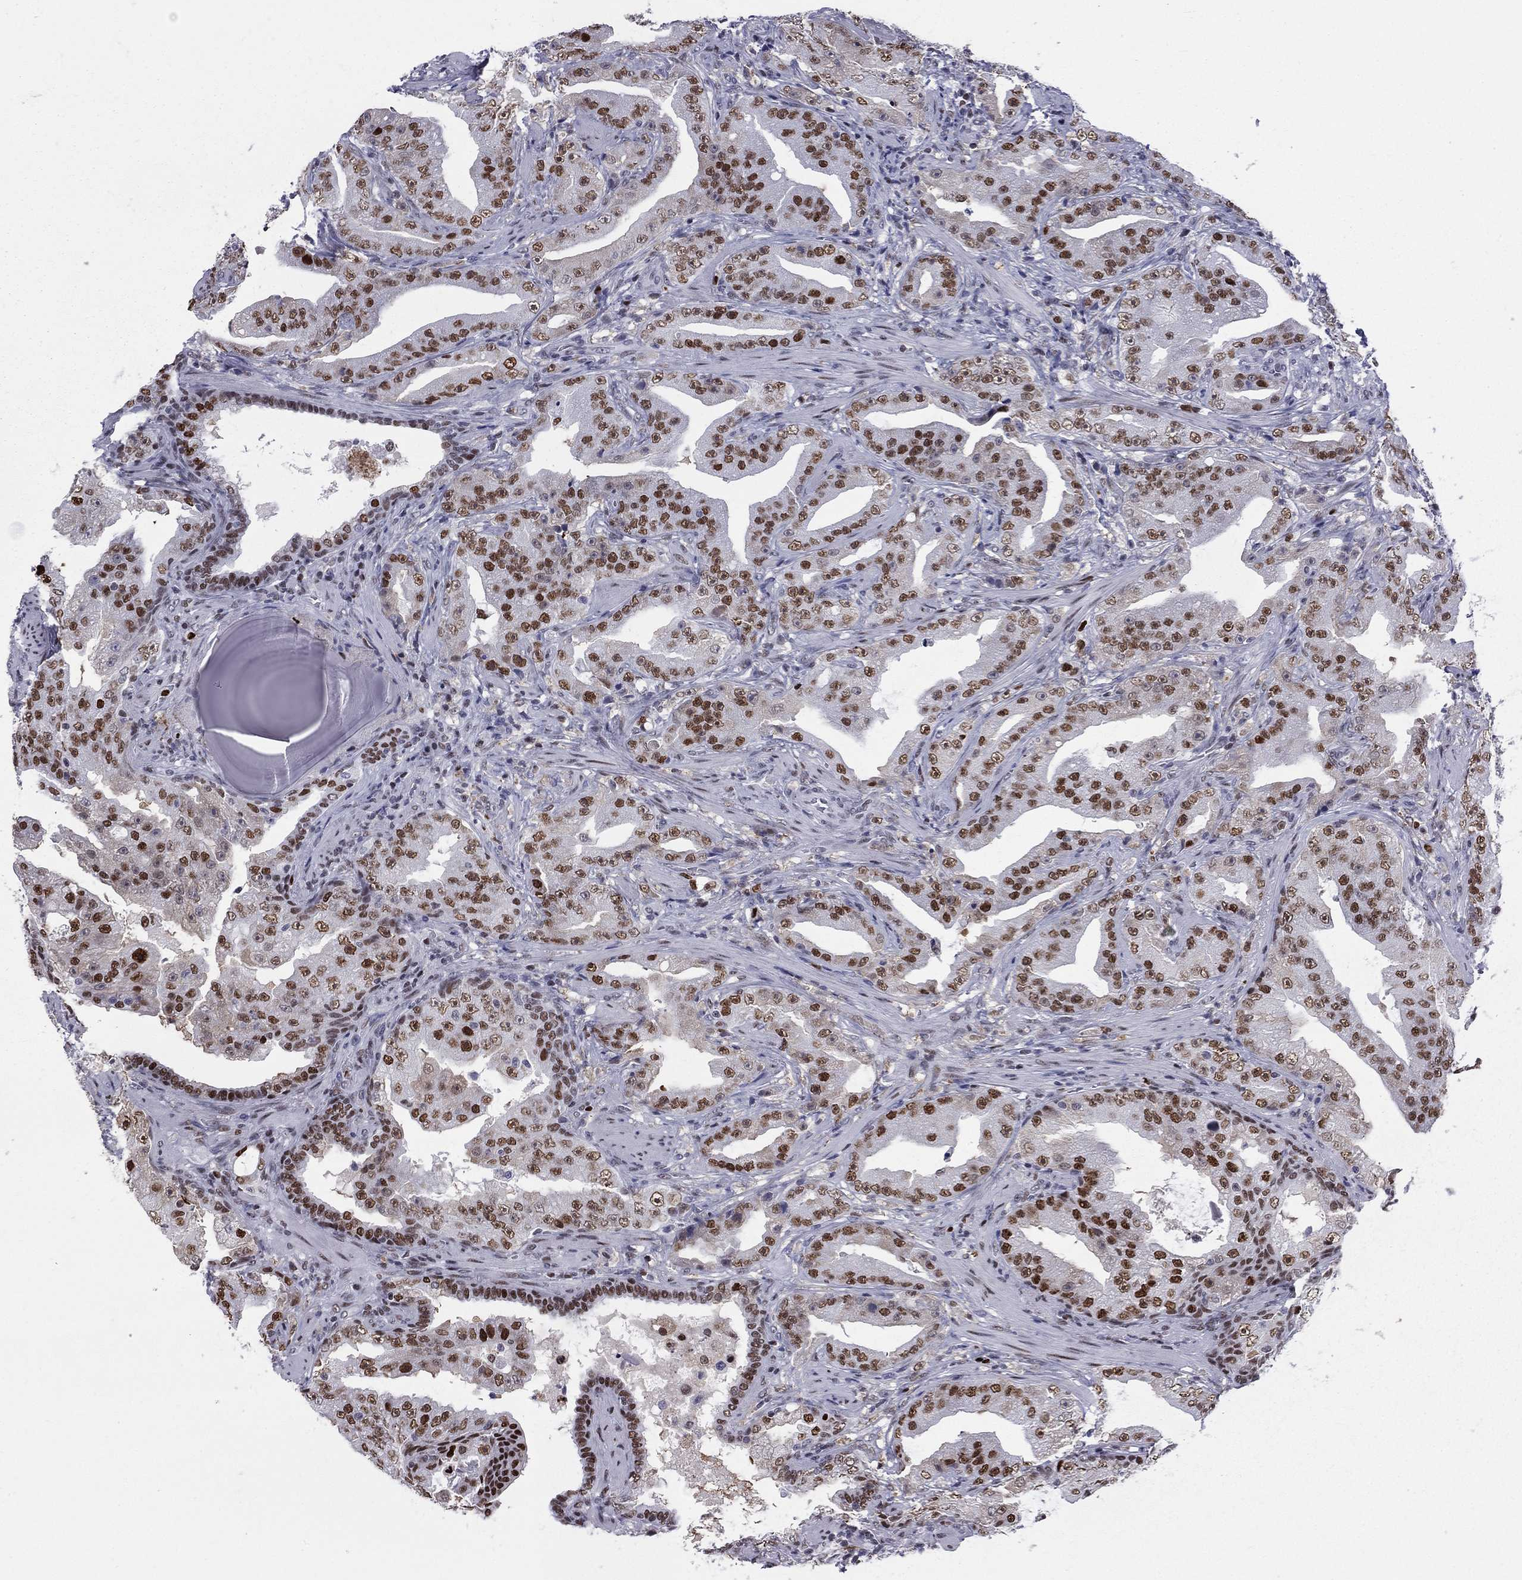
{"staining": {"intensity": "strong", "quantity": ">75%", "location": "nuclear"}, "tissue": "prostate cancer", "cell_type": "Tumor cells", "image_type": "cancer", "snomed": [{"axis": "morphology", "description": "Adenocarcinoma, Low grade"}, {"axis": "topography", "description": "Prostate"}], "caption": "Immunohistochemistry (IHC) of prostate cancer (adenocarcinoma (low-grade)) demonstrates high levels of strong nuclear positivity in approximately >75% of tumor cells.", "gene": "PCGF3", "patient": {"sex": "male", "age": 62}}